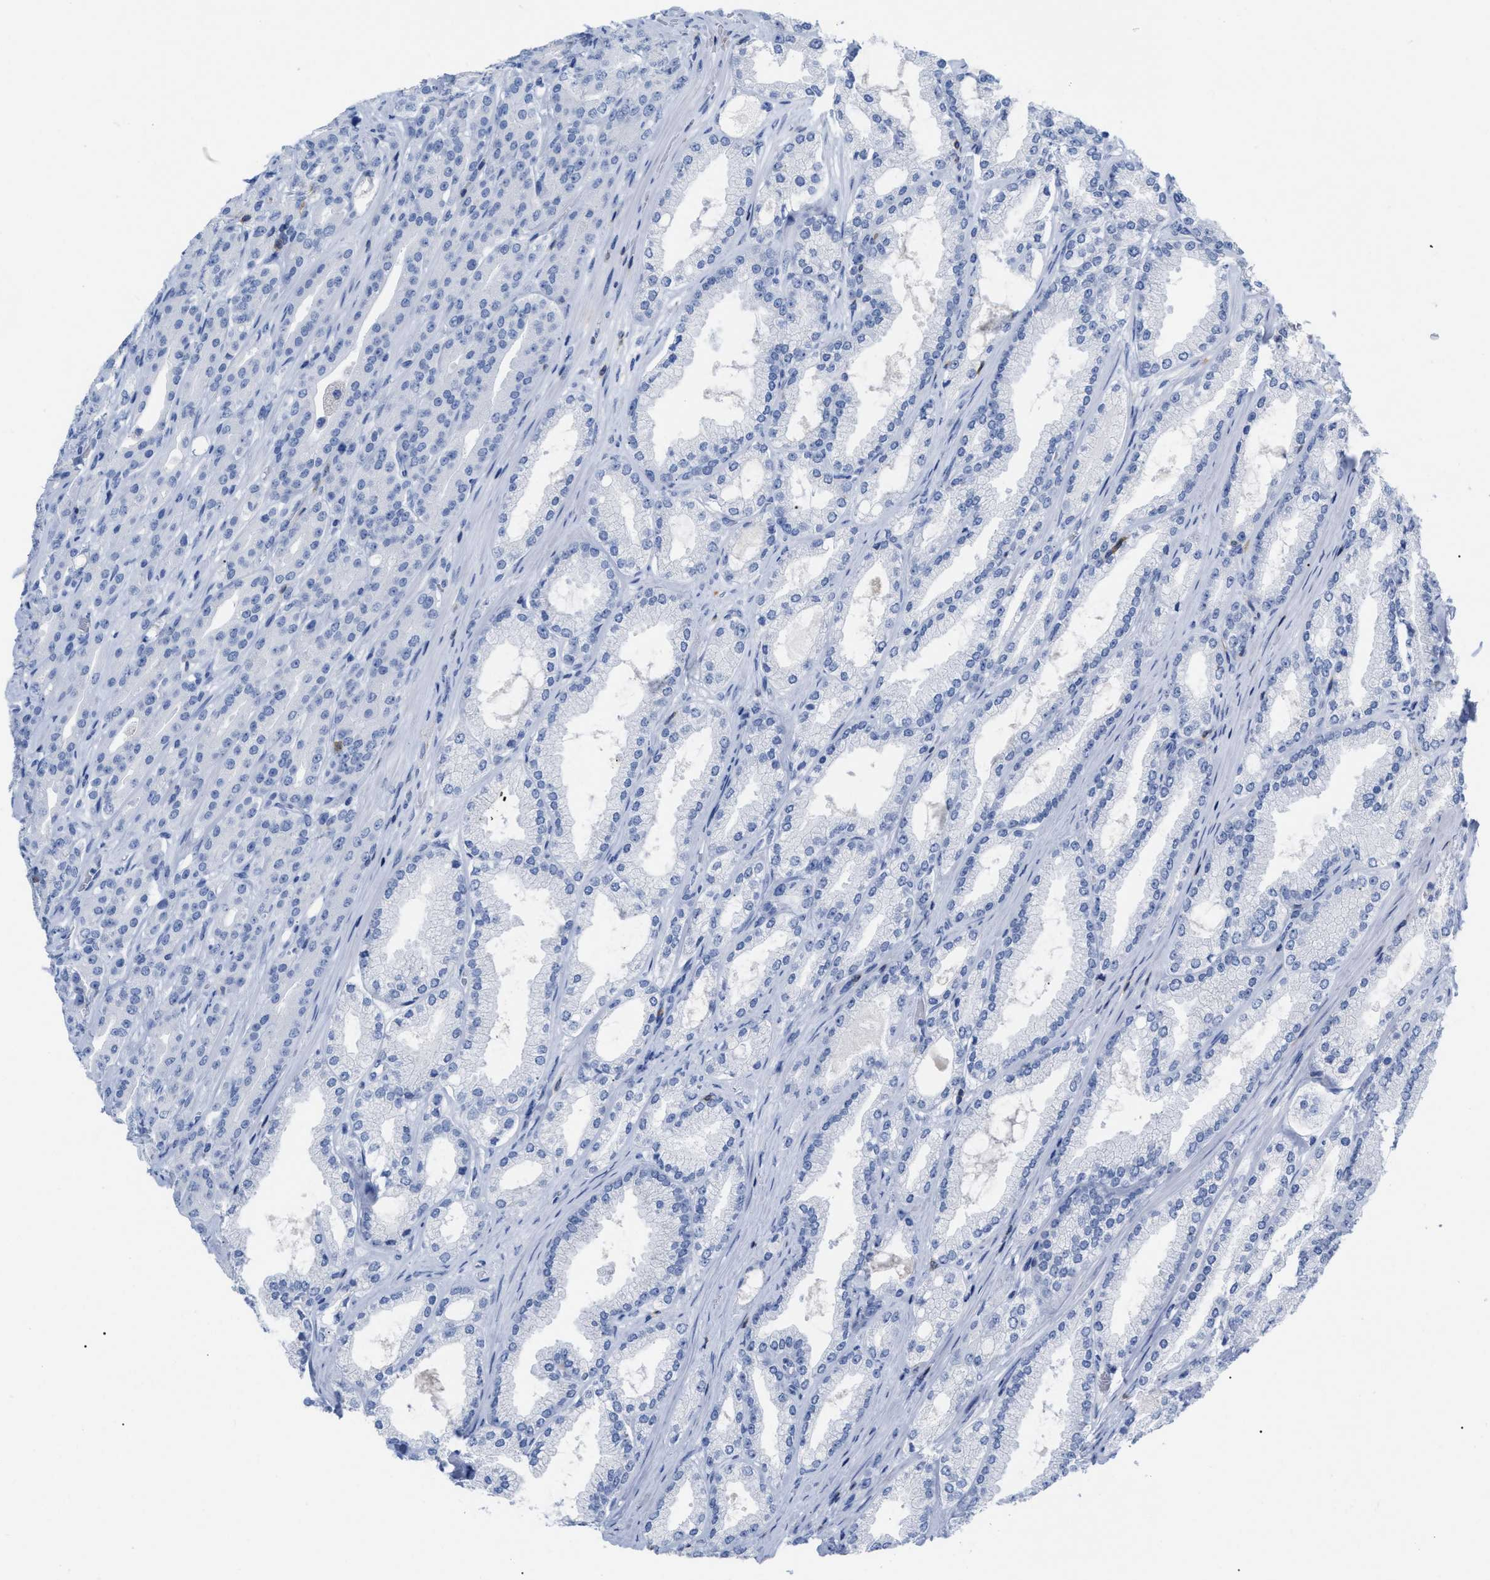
{"staining": {"intensity": "negative", "quantity": "none", "location": "none"}, "tissue": "prostate cancer", "cell_type": "Tumor cells", "image_type": "cancer", "snomed": [{"axis": "morphology", "description": "Adenocarcinoma, High grade"}, {"axis": "topography", "description": "Prostate"}], "caption": "Tumor cells show no significant expression in prostate adenocarcinoma (high-grade).", "gene": "CD5", "patient": {"sex": "male", "age": 71}}